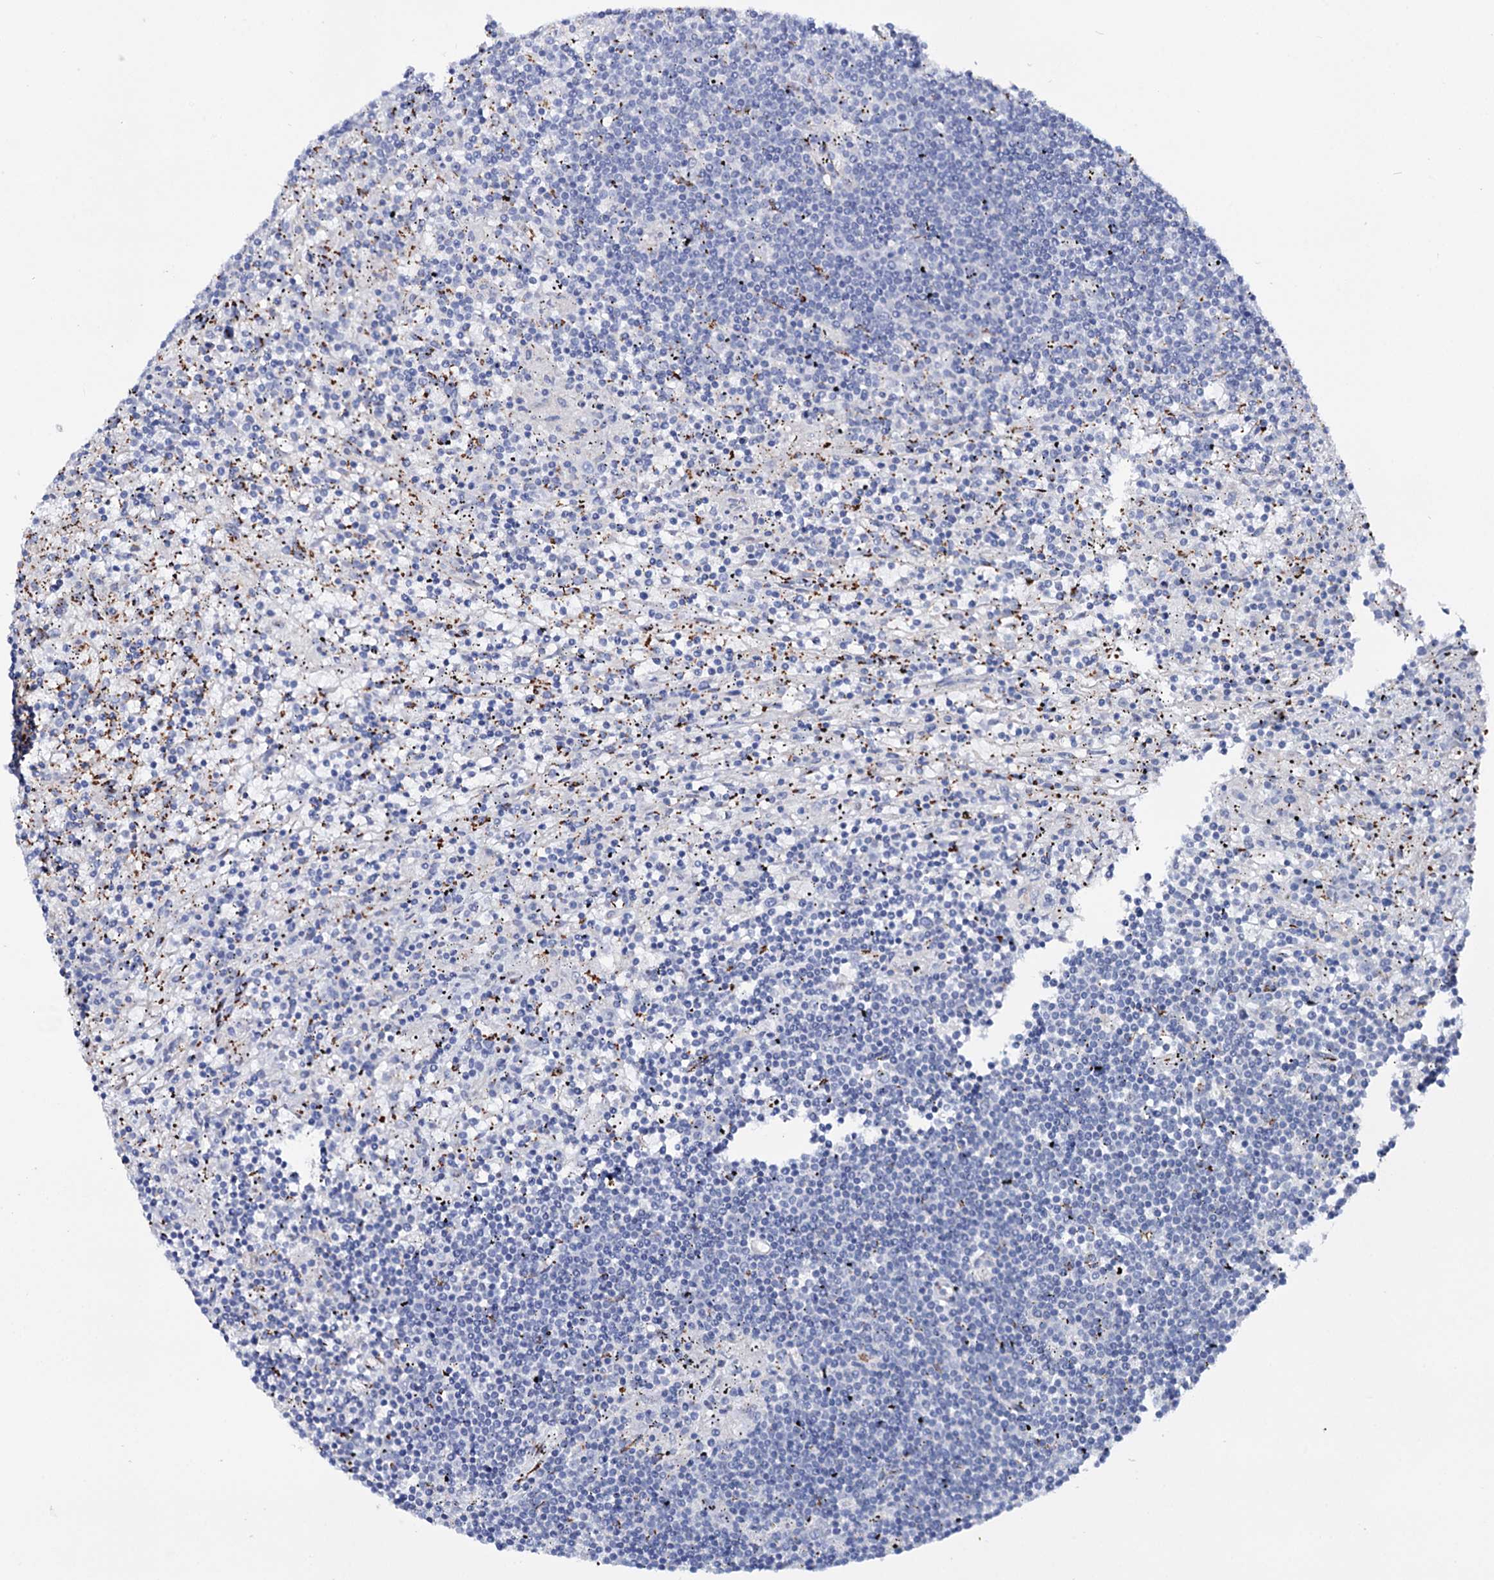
{"staining": {"intensity": "negative", "quantity": "none", "location": "none"}, "tissue": "lymphoma", "cell_type": "Tumor cells", "image_type": "cancer", "snomed": [{"axis": "morphology", "description": "Malignant lymphoma, non-Hodgkin's type, Low grade"}, {"axis": "topography", "description": "Spleen"}], "caption": "A histopathology image of human lymphoma is negative for staining in tumor cells.", "gene": "C11orf96", "patient": {"sex": "male", "age": 76}}